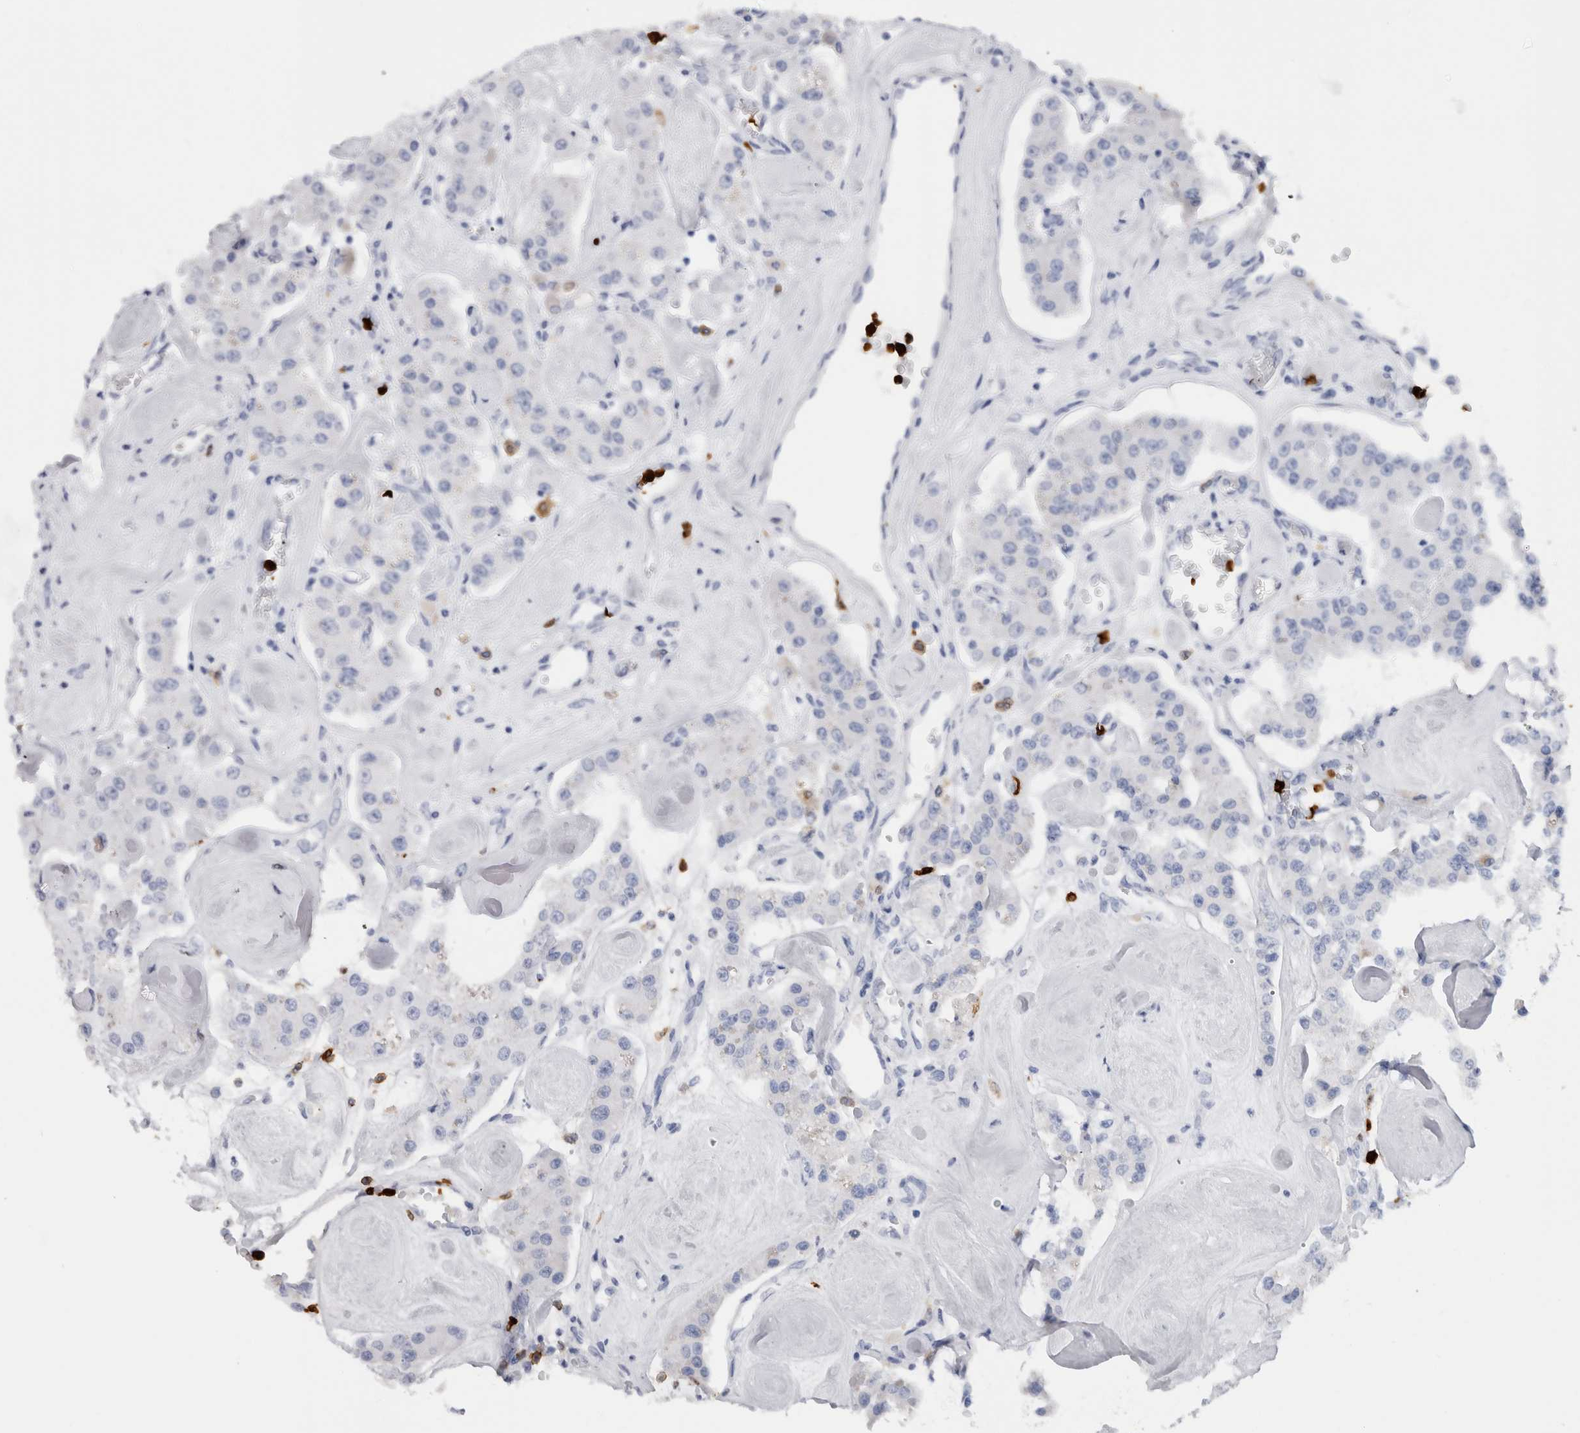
{"staining": {"intensity": "negative", "quantity": "none", "location": "none"}, "tissue": "carcinoid", "cell_type": "Tumor cells", "image_type": "cancer", "snomed": [{"axis": "morphology", "description": "Carcinoid, malignant, NOS"}, {"axis": "topography", "description": "Pancreas"}], "caption": "A micrograph of carcinoid stained for a protein shows no brown staining in tumor cells.", "gene": "S100A8", "patient": {"sex": "male", "age": 41}}